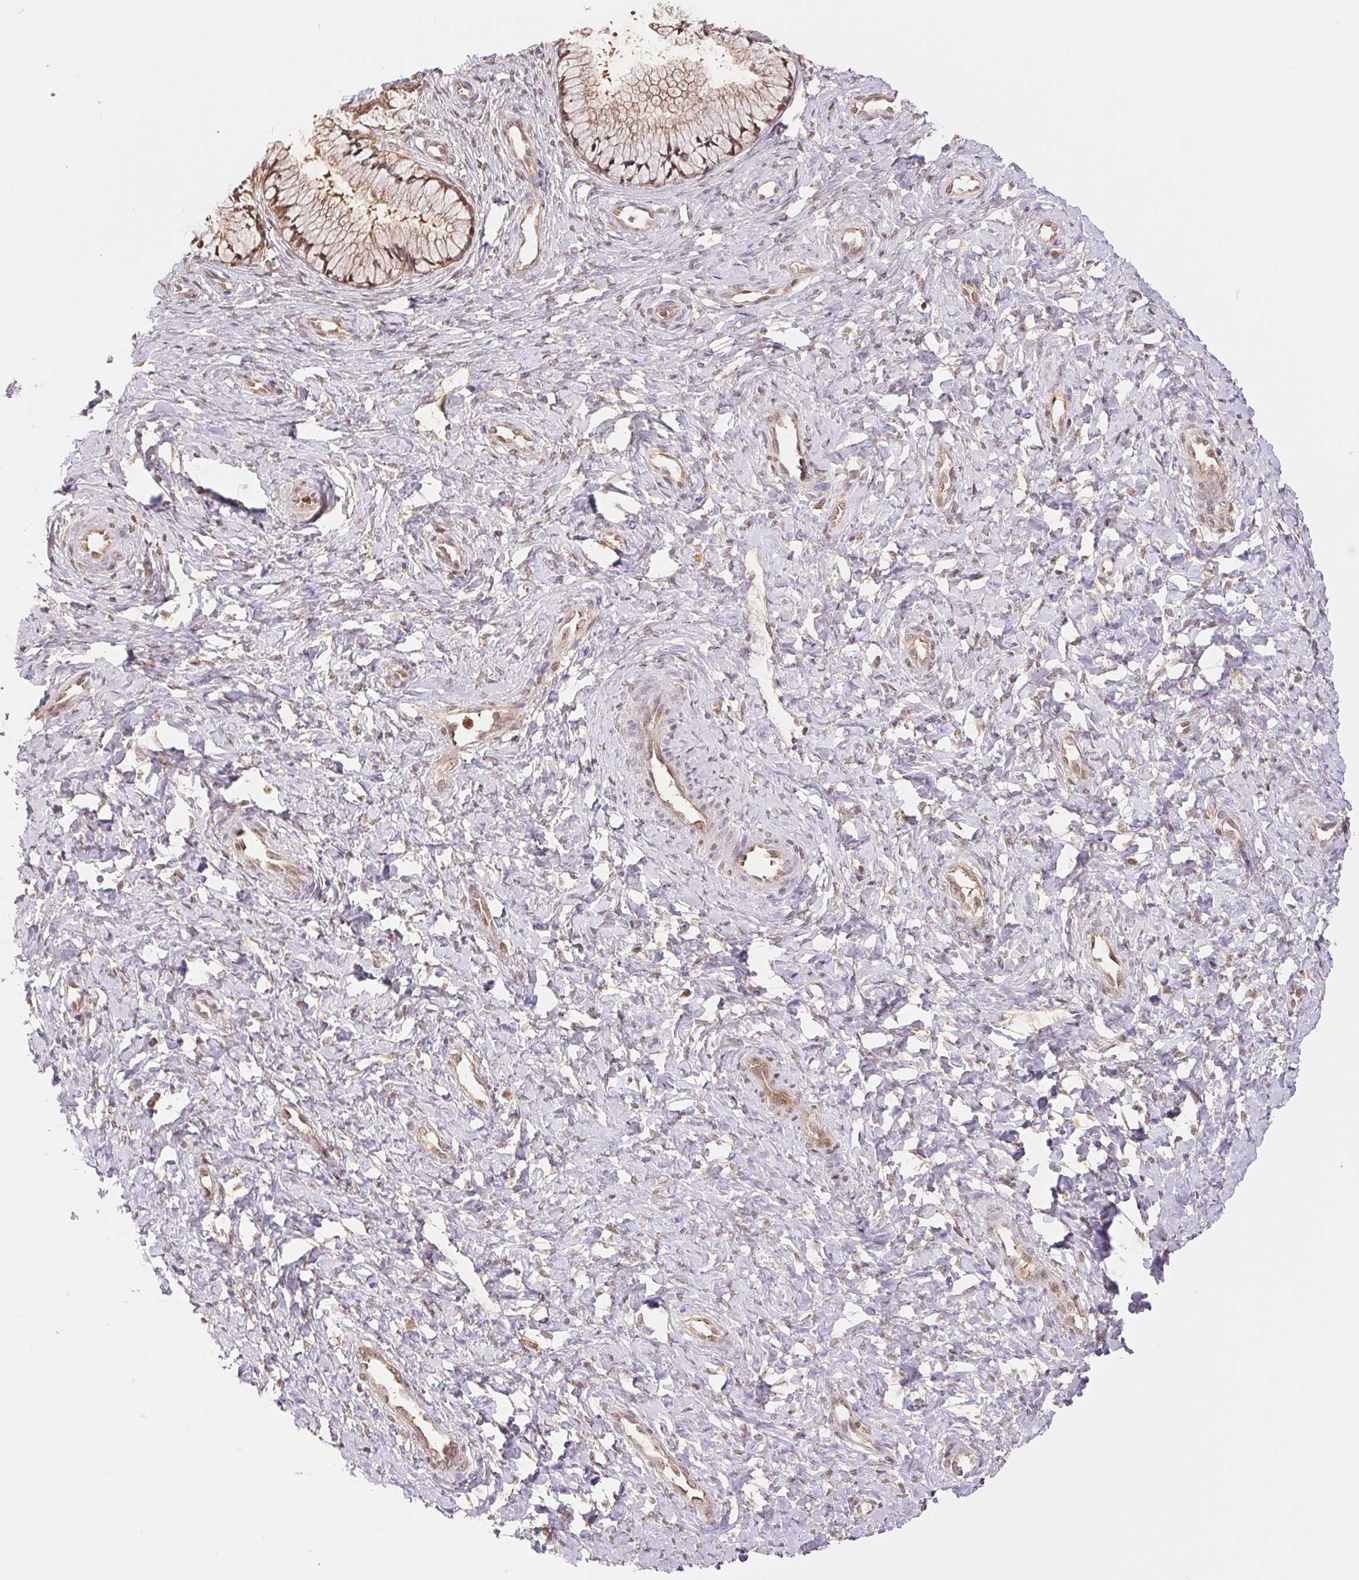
{"staining": {"intensity": "weak", "quantity": ">75%", "location": "nuclear"}, "tissue": "cervix", "cell_type": "Glandular cells", "image_type": "normal", "snomed": [{"axis": "morphology", "description": "Normal tissue, NOS"}, {"axis": "topography", "description": "Cervix"}], "caption": "Immunohistochemical staining of benign human cervix displays low levels of weak nuclear positivity in approximately >75% of glandular cells.", "gene": "CDC123", "patient": {"sex": "female", "age": 37}}